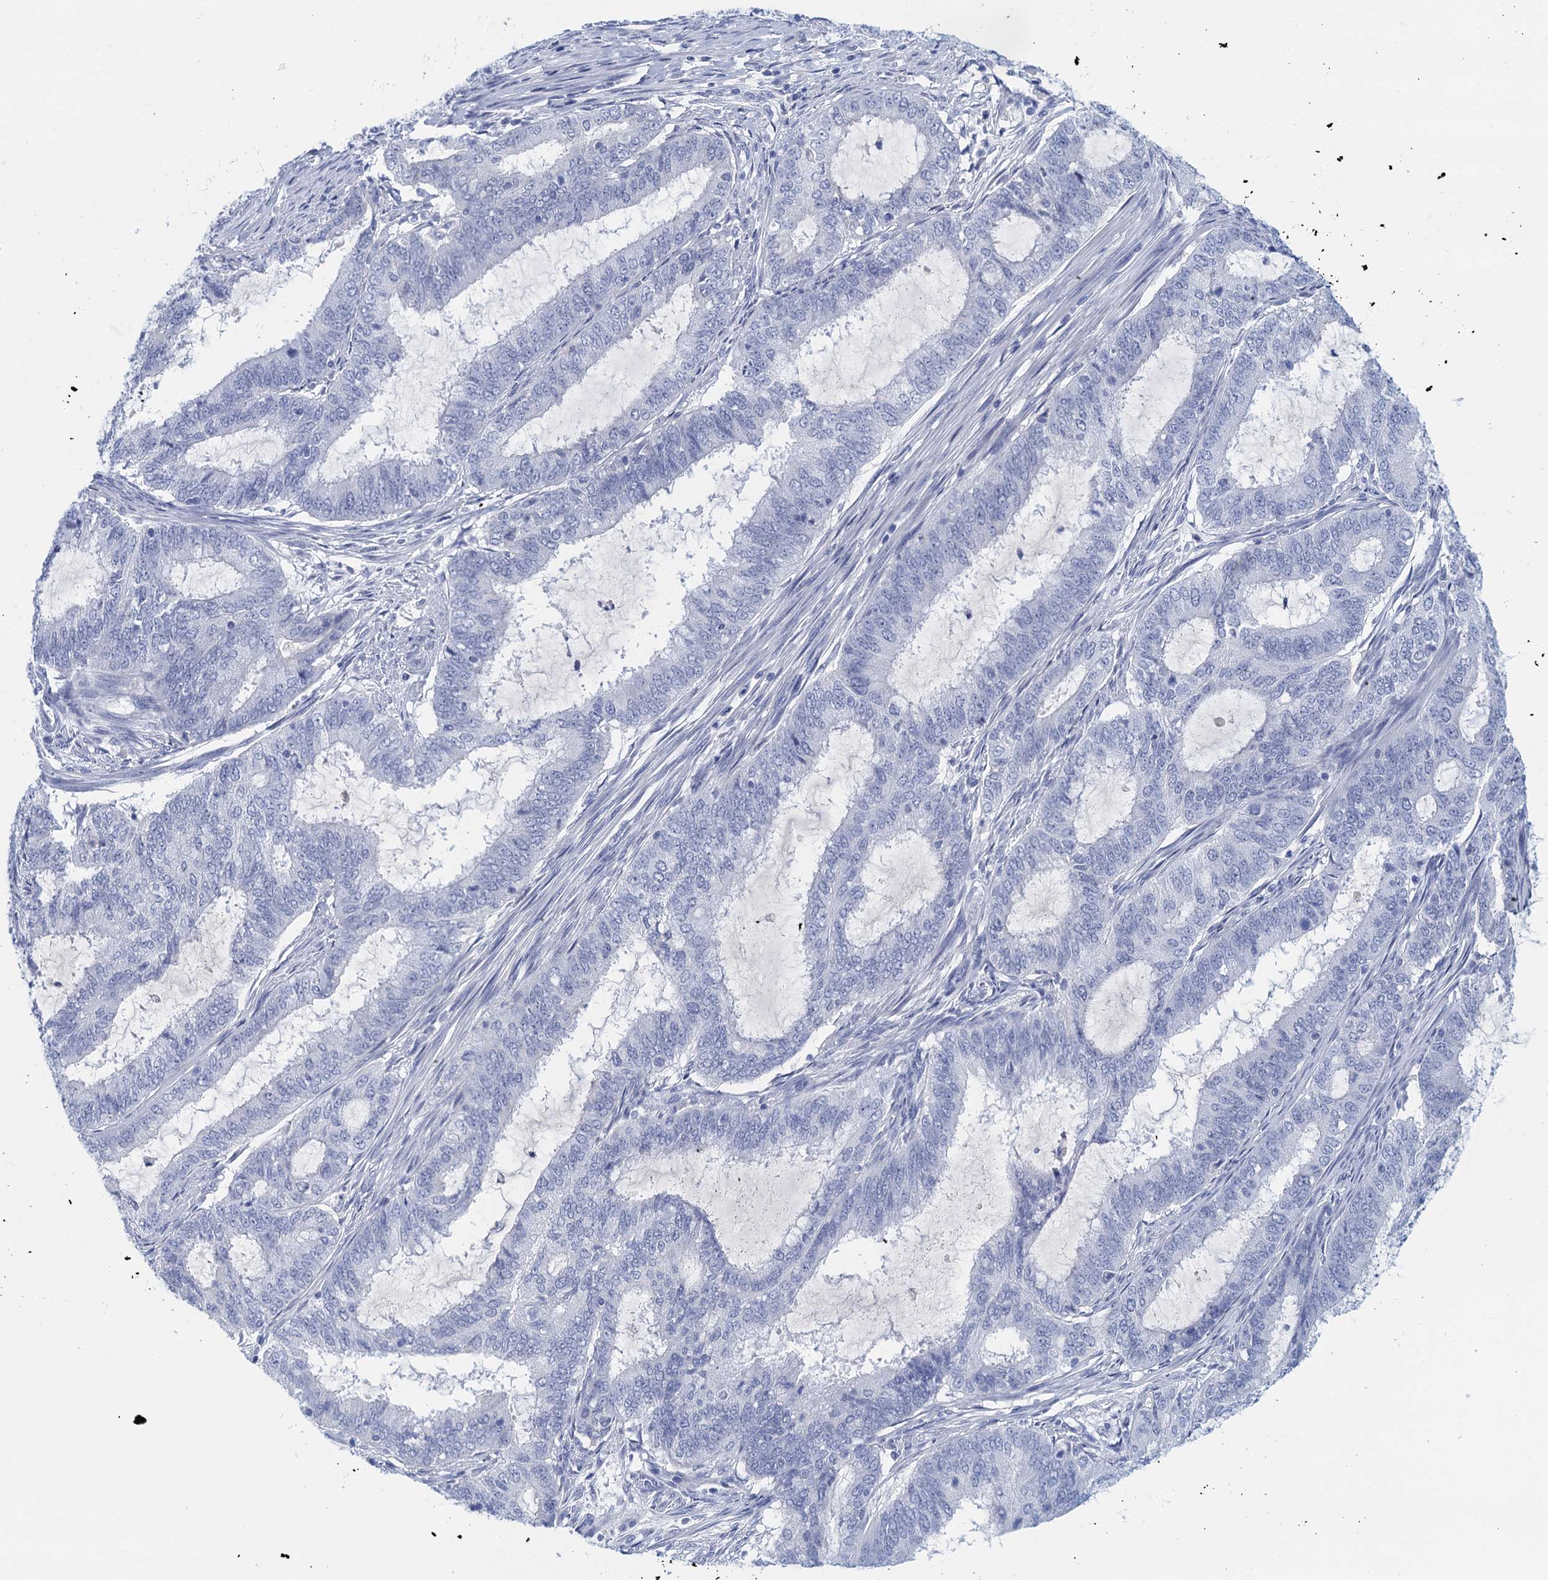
{"staining": {"intensity": "negative", "quantity": "none", "location": "none"}, "tissue": "endometrial cancer", "cell_type": "Tumor cells", "image_type": "cancer", "snomed": [{"axis": "morphology", "description": "Adenocarcinoma, NOS"}, {"axis": "topography", "description": "Endometrium"}], "caption": "Human endometrial cancer (adenocarcinoma) stained for a protein using IHC exhibits no positivity in tumor cells.", "gene": "CYP51A1", "patient": {"sex": "female", "age": 51}}